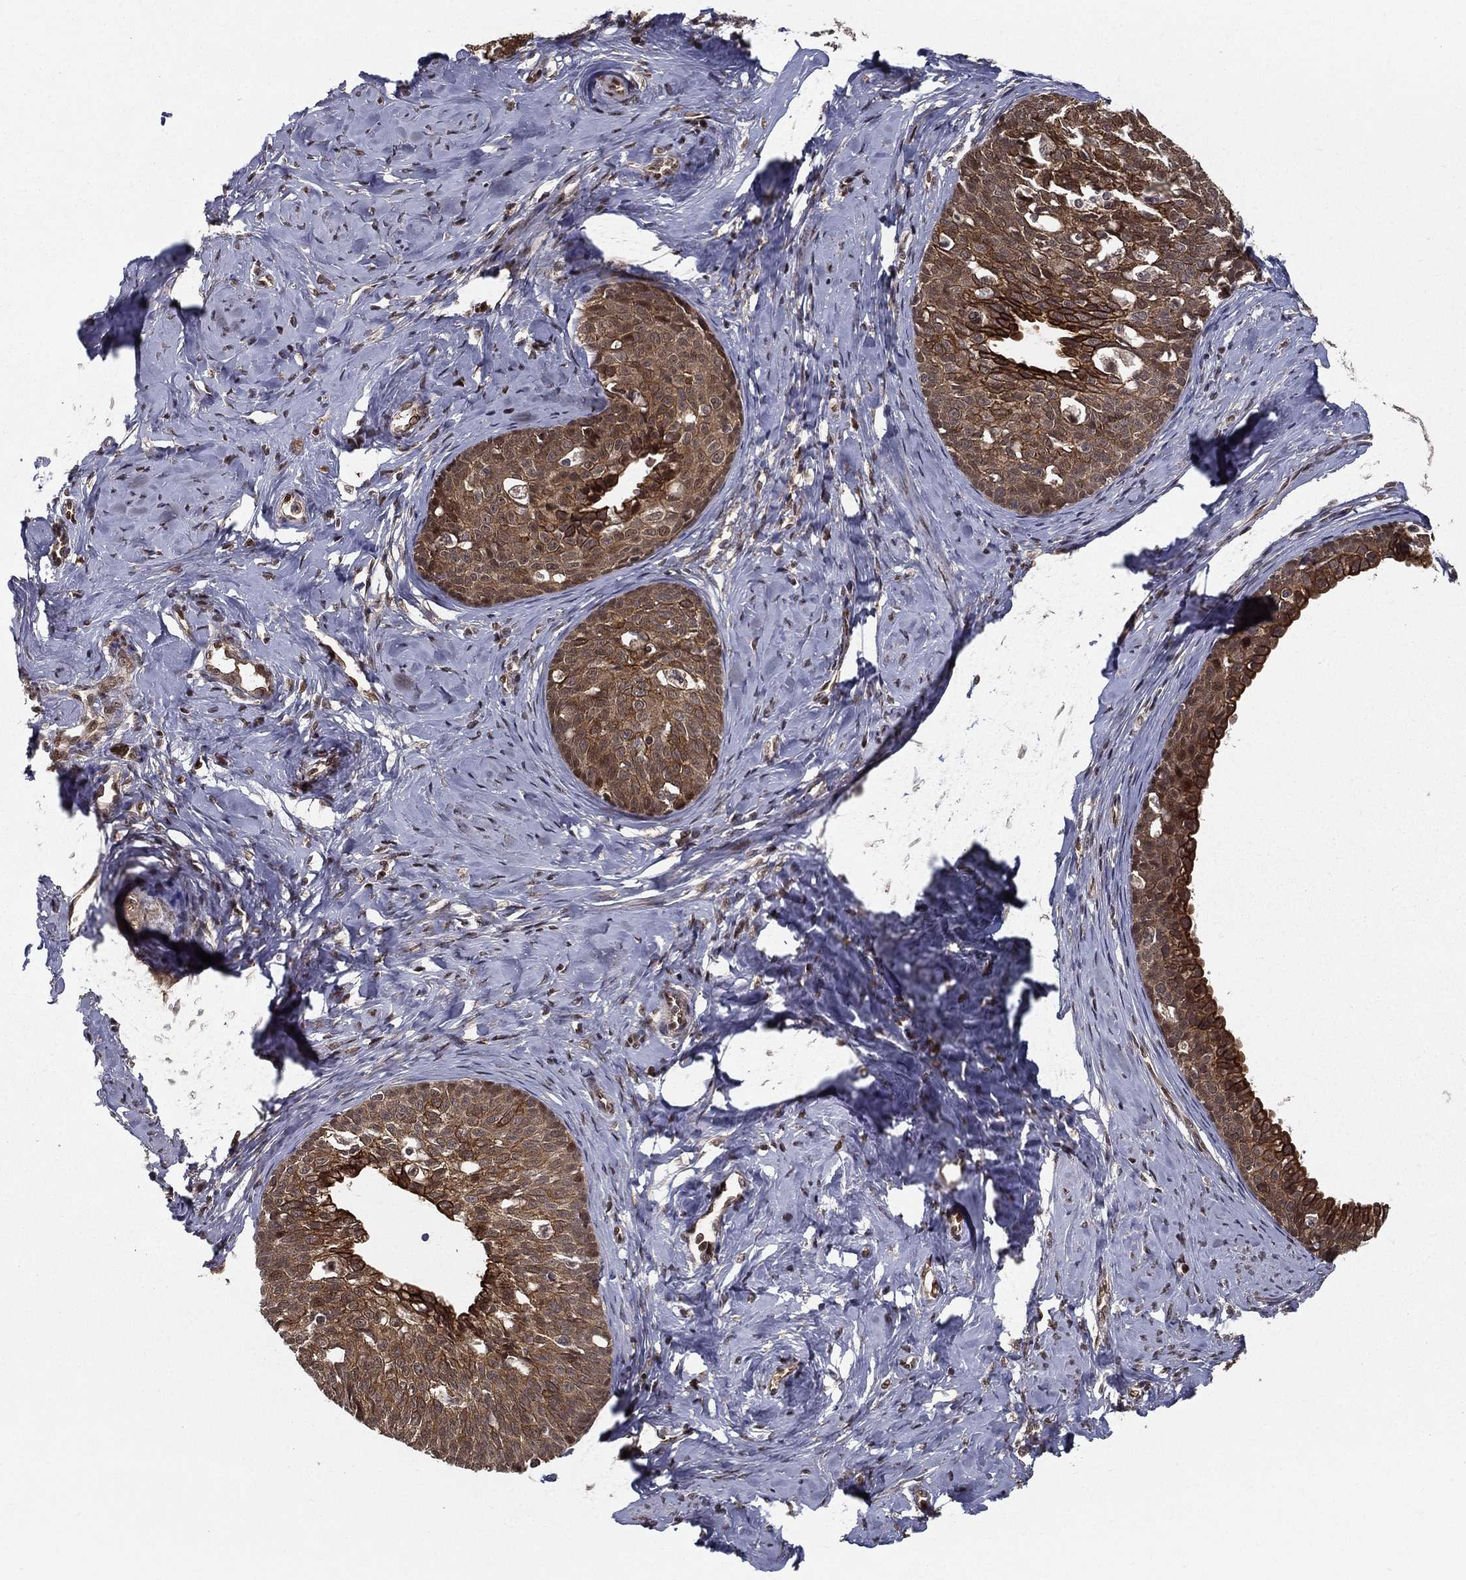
{"staining": {"intensity": "moderate", "quantity": ">75%", "location": "cytoplasmic/membranous"}, "tissue": "cervical cancer", "cell_type": "Tumor cells", "image_type": "cancer", "snomed": [{"axis": "morphology", "description": "Squamous cell carcinoma, NOS"}, {"axis": "topography", "description": "Cervix"}], "caption": "An image of cervical cancer (squamous cell carcinoma) stained for a protein reveals moderate cytoplasmic/membranous brown staining in tumor cells.", "gene": "SLC6A6", "patient": {"sex": "female", "age": 51}}